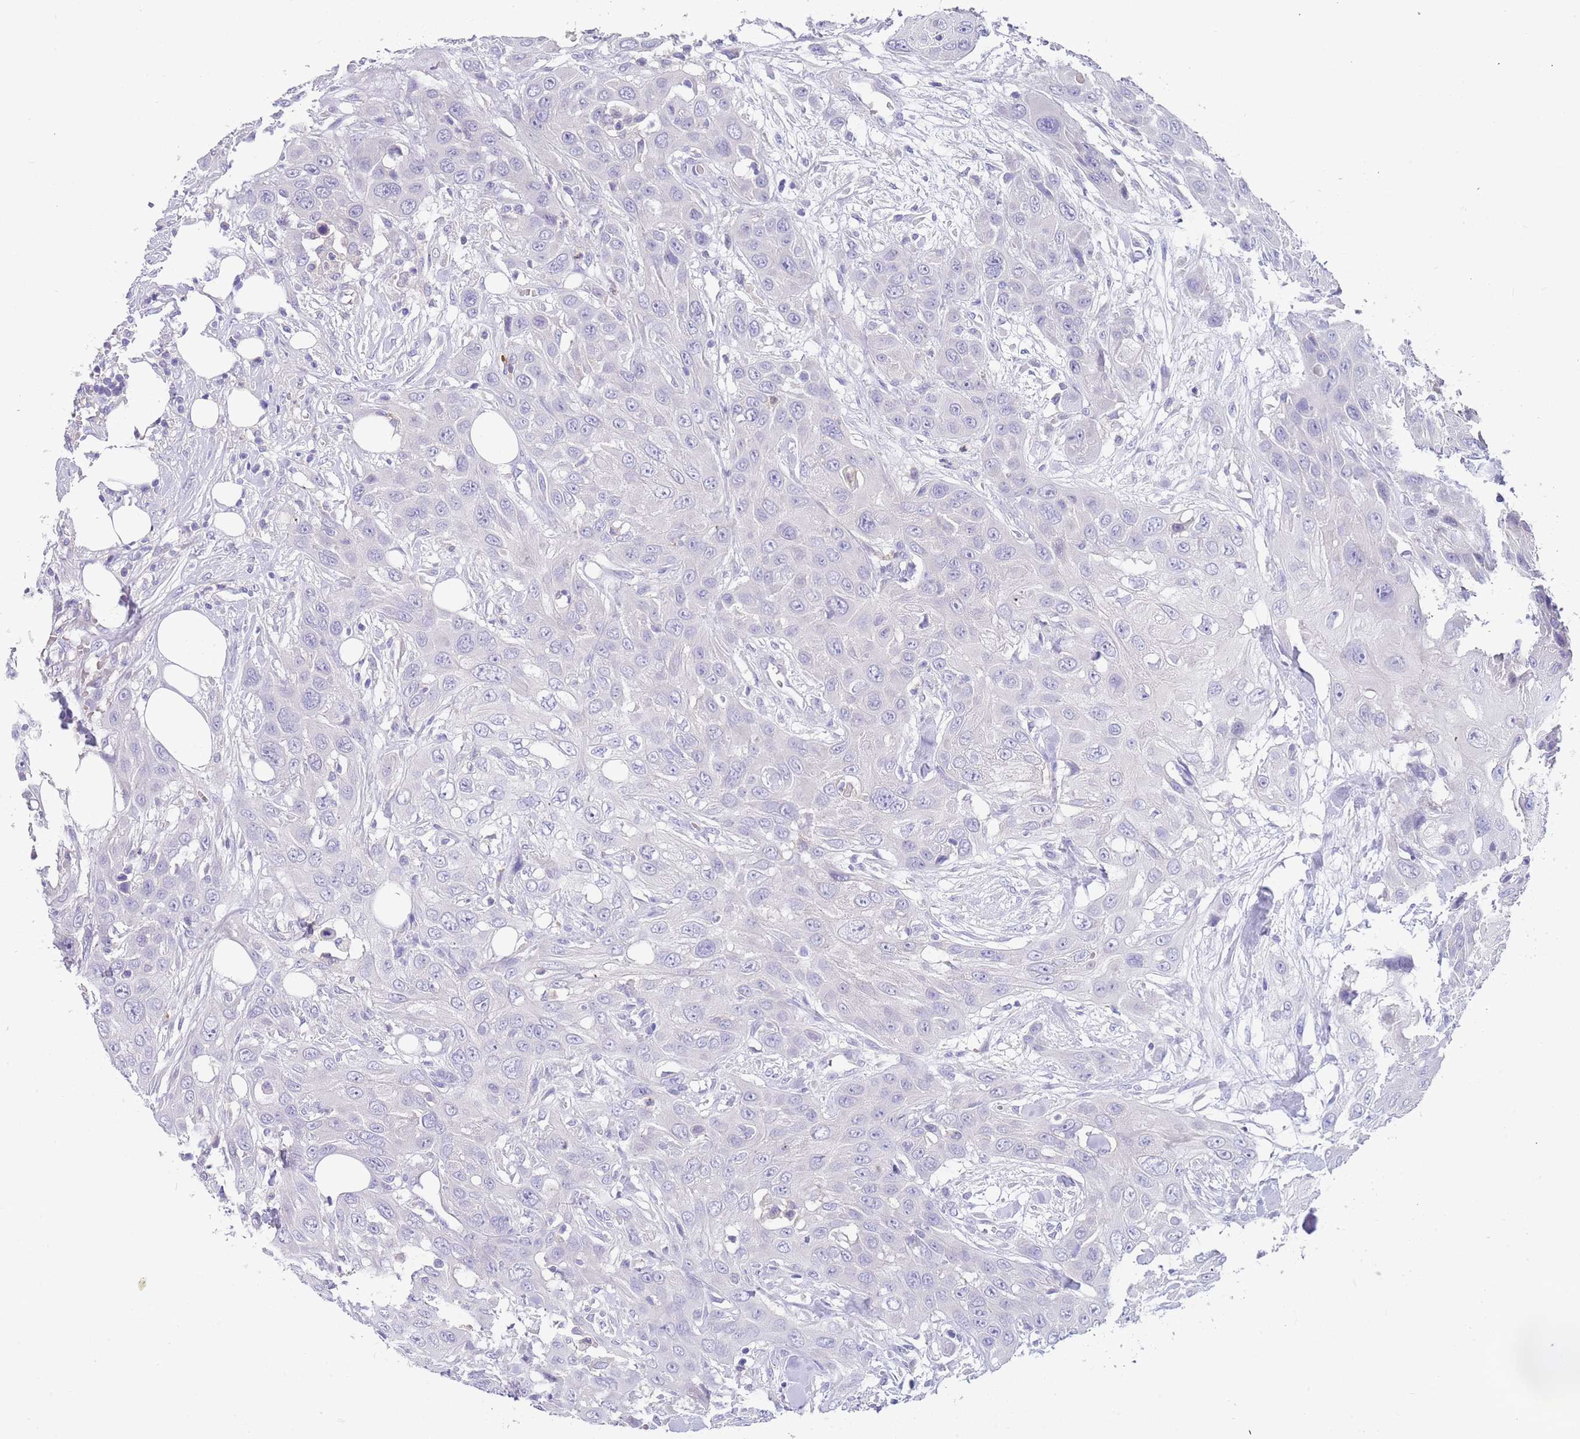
{"staining": {"intensity": "negative", "quantity": "none", "location": "none"}, "tissue": "head and neck cancer", "cell_type": "Tumor cells", "image_type": "cancer", "snomed": [{"axis": "morphology", "description": "Squamous cell carcinoma, NOS"}, {"axis": "topography", "description": "Head-Neck"}], "caption": "Image shows no protein expression in tumor cells of head and neck squamous cell carcinoma tissue. (Immunohistochemistry, brightfield microscopy, high magnification).", "gene": "TYW1", "patient": {"sex": "male", "age": 81}}